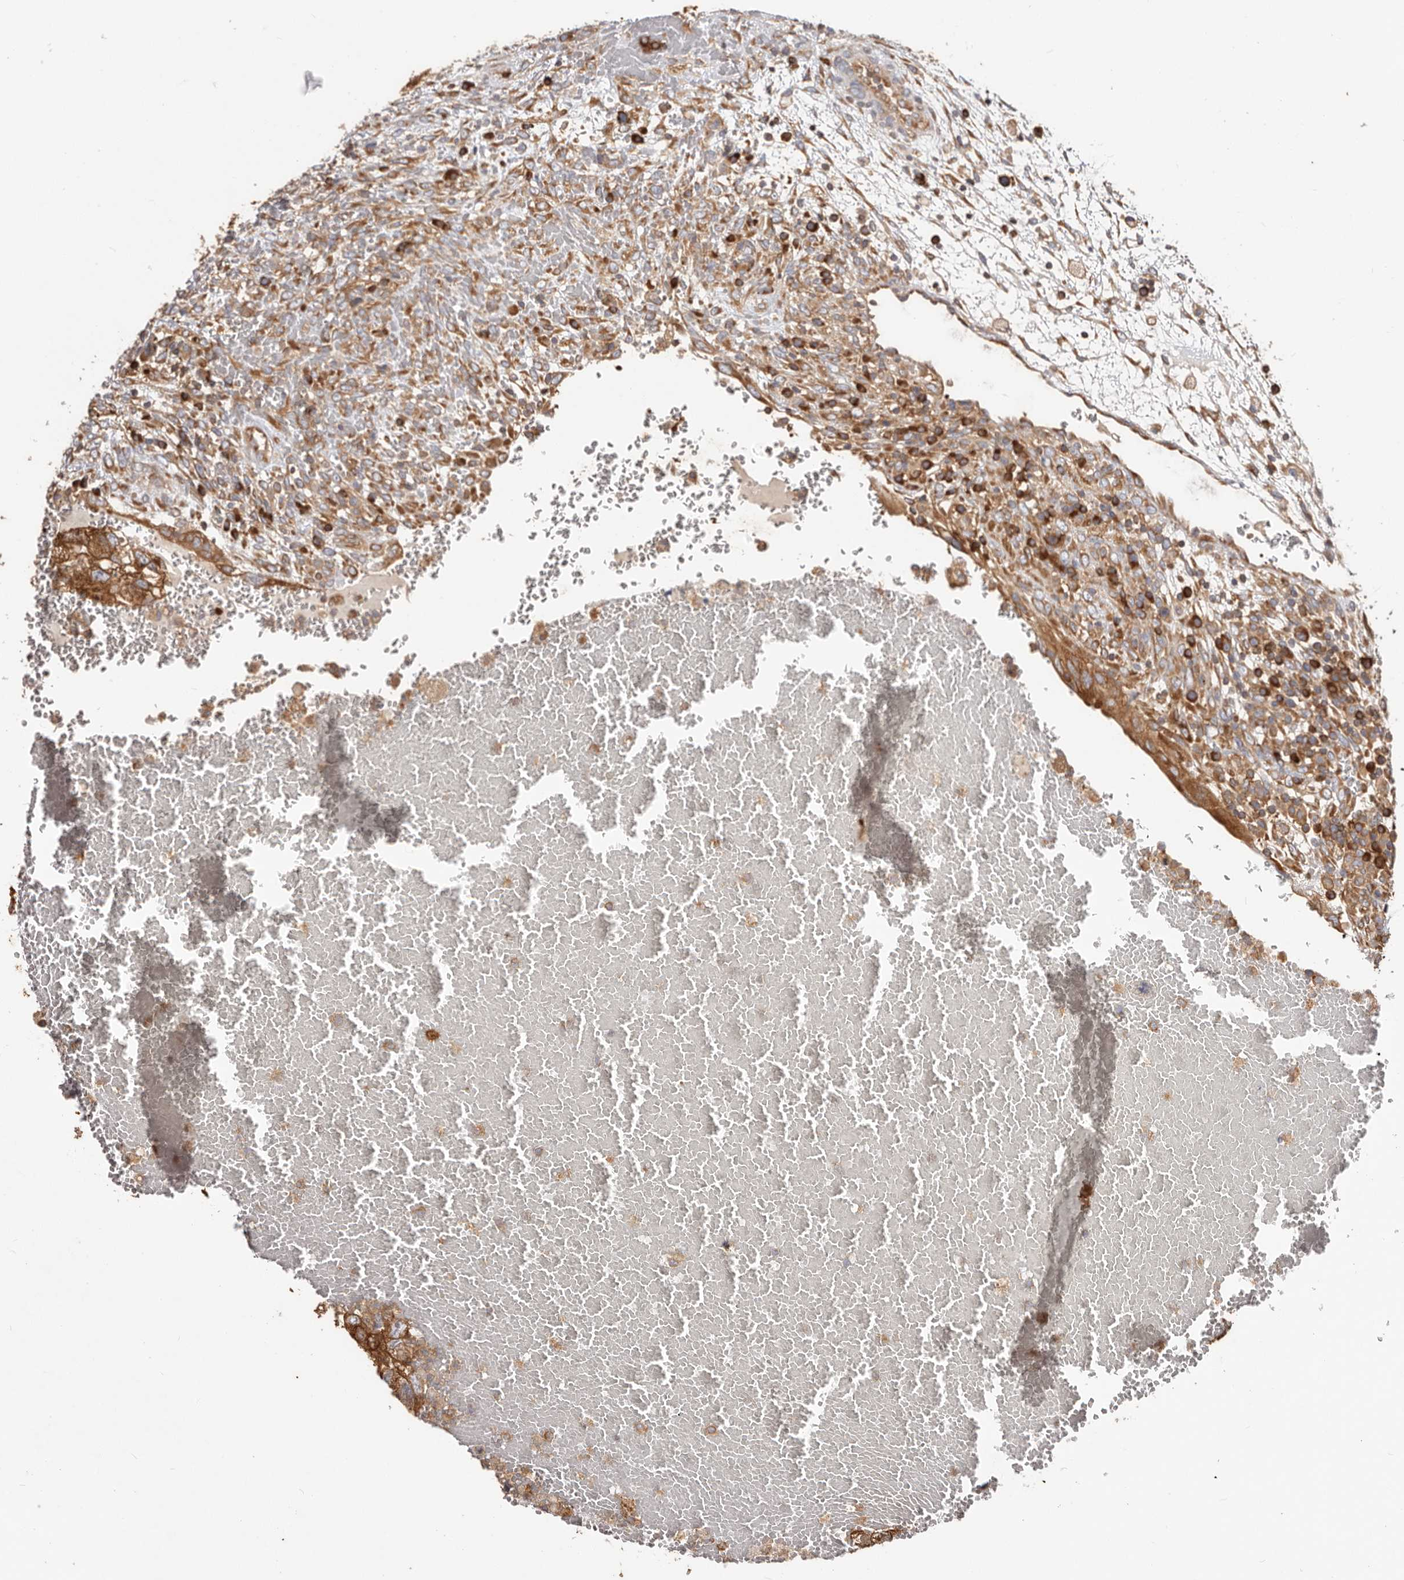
{"staining": {"intensity": "strong", "quantity": ">75%", "location": "cytoplasmic/membranous"}, "tissue": "testis cancer", "cell_type": "Tumor cells", "image_type": "cancer", "snomed": [{"axis": "morphology", "description": "Carcinoma, Embryonal, NOS"}, {"axis": "topography", "description": "Testis"}], "caption": "Testis embryonal carcinoma was stained to show a protein in brown. There is high levels of strong cytoplasmic/membranous positivity in approximately >75% of tumor cells. Ihc stains the protein in brown and the nuclei are stained blue.", "gene": "EPRS1", "patient": {"sex": "male", "age": 36}}